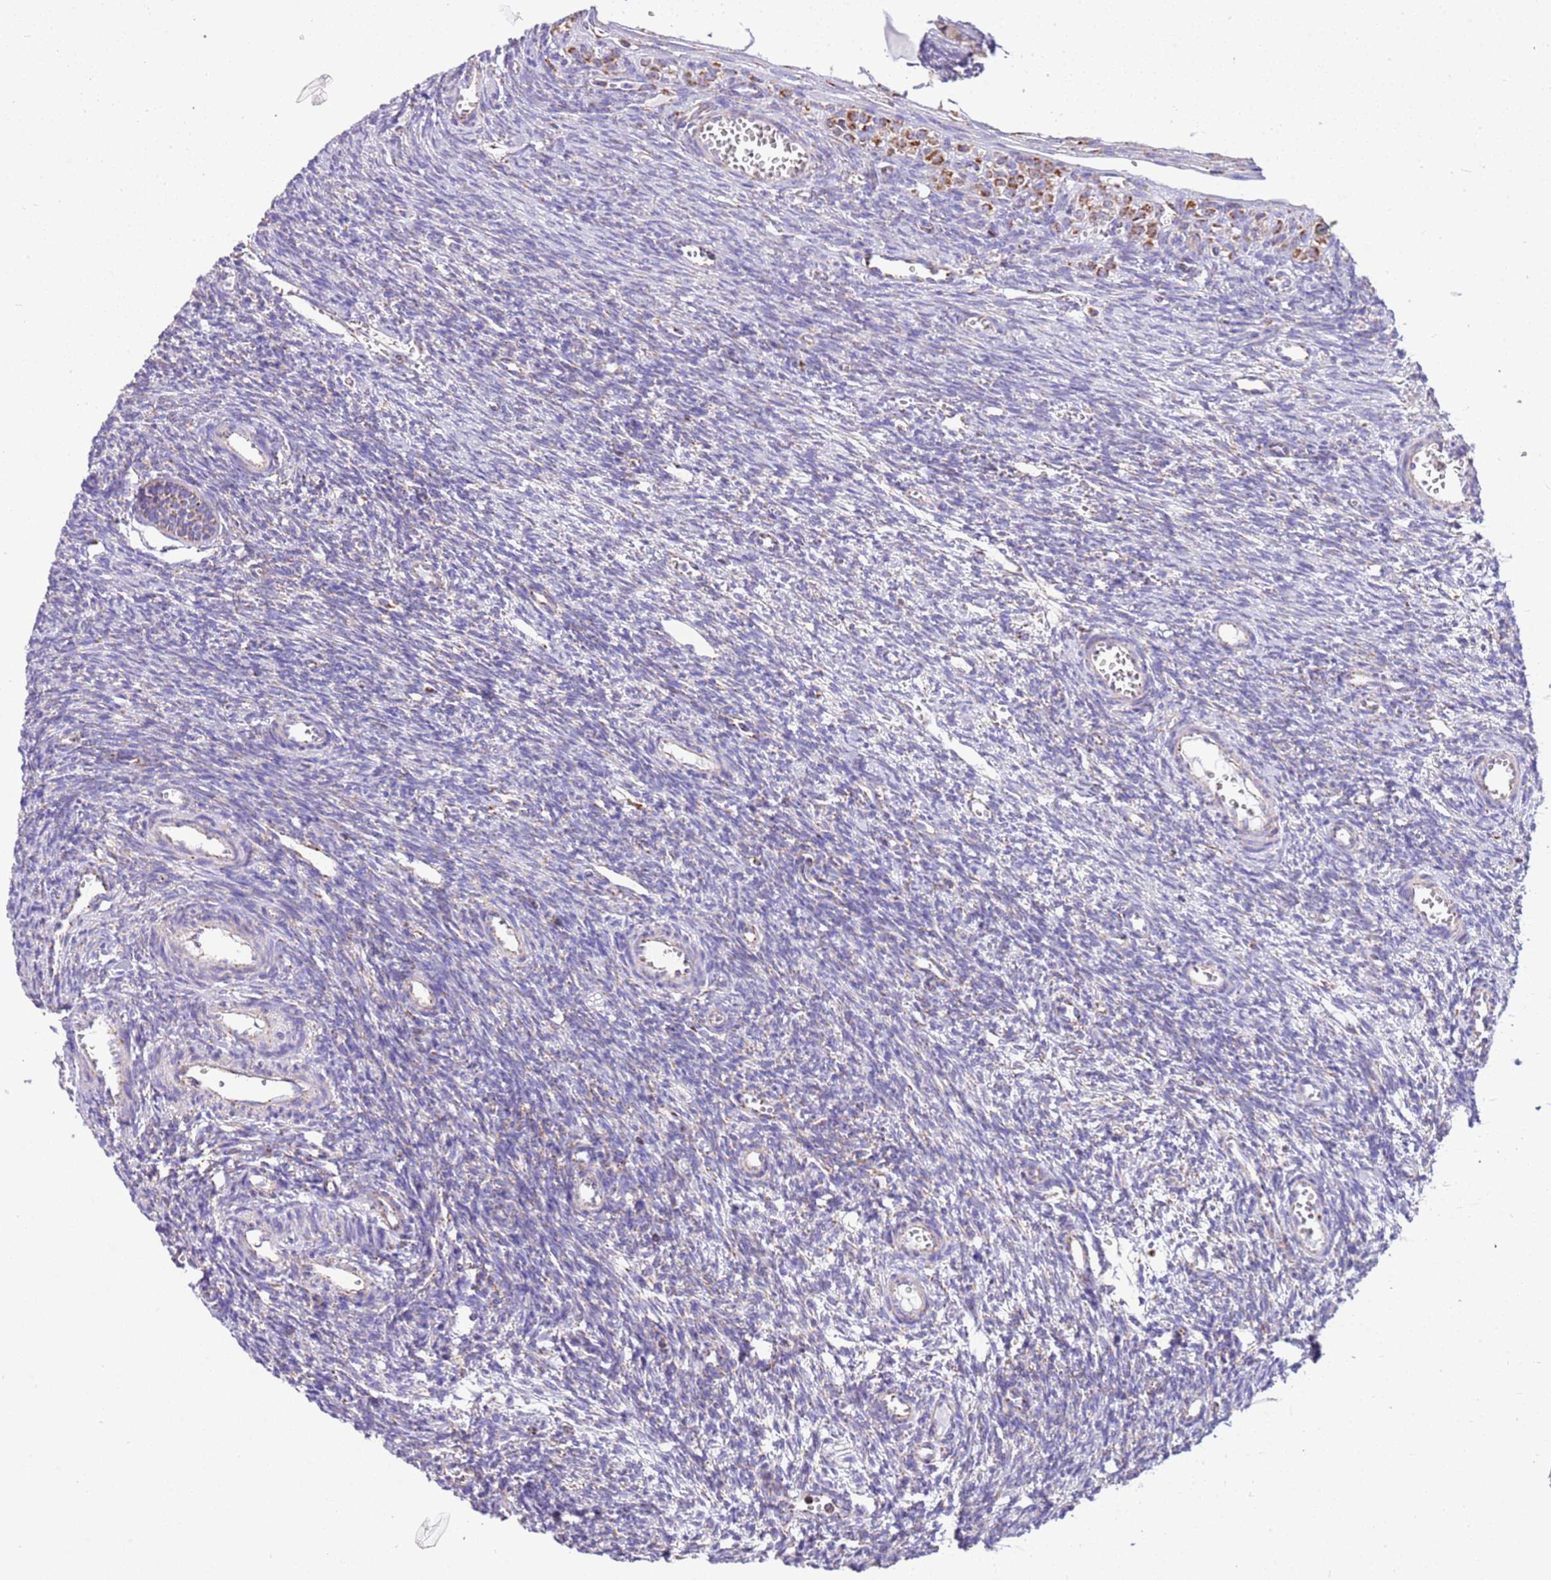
{"staining": {"intensity": "negative", "quantity": "none", "location": "none"}, "tissue": "ovary", "cell_type": "Ovarian stroma cells", "image_type": "normal", "snomed": [{"axis": "morphology", "description": "Normal tissue, NOS"}, {"axis": "topography", "description": "Ovary"}], "caption": "IHC histopathology image of benign ovary: human ovary stained with DAB exhibits no significant protein expression in ovarian stroma cells.", "gene": "SUCLG2", "patient": {"sex": "female", "age": 39}}